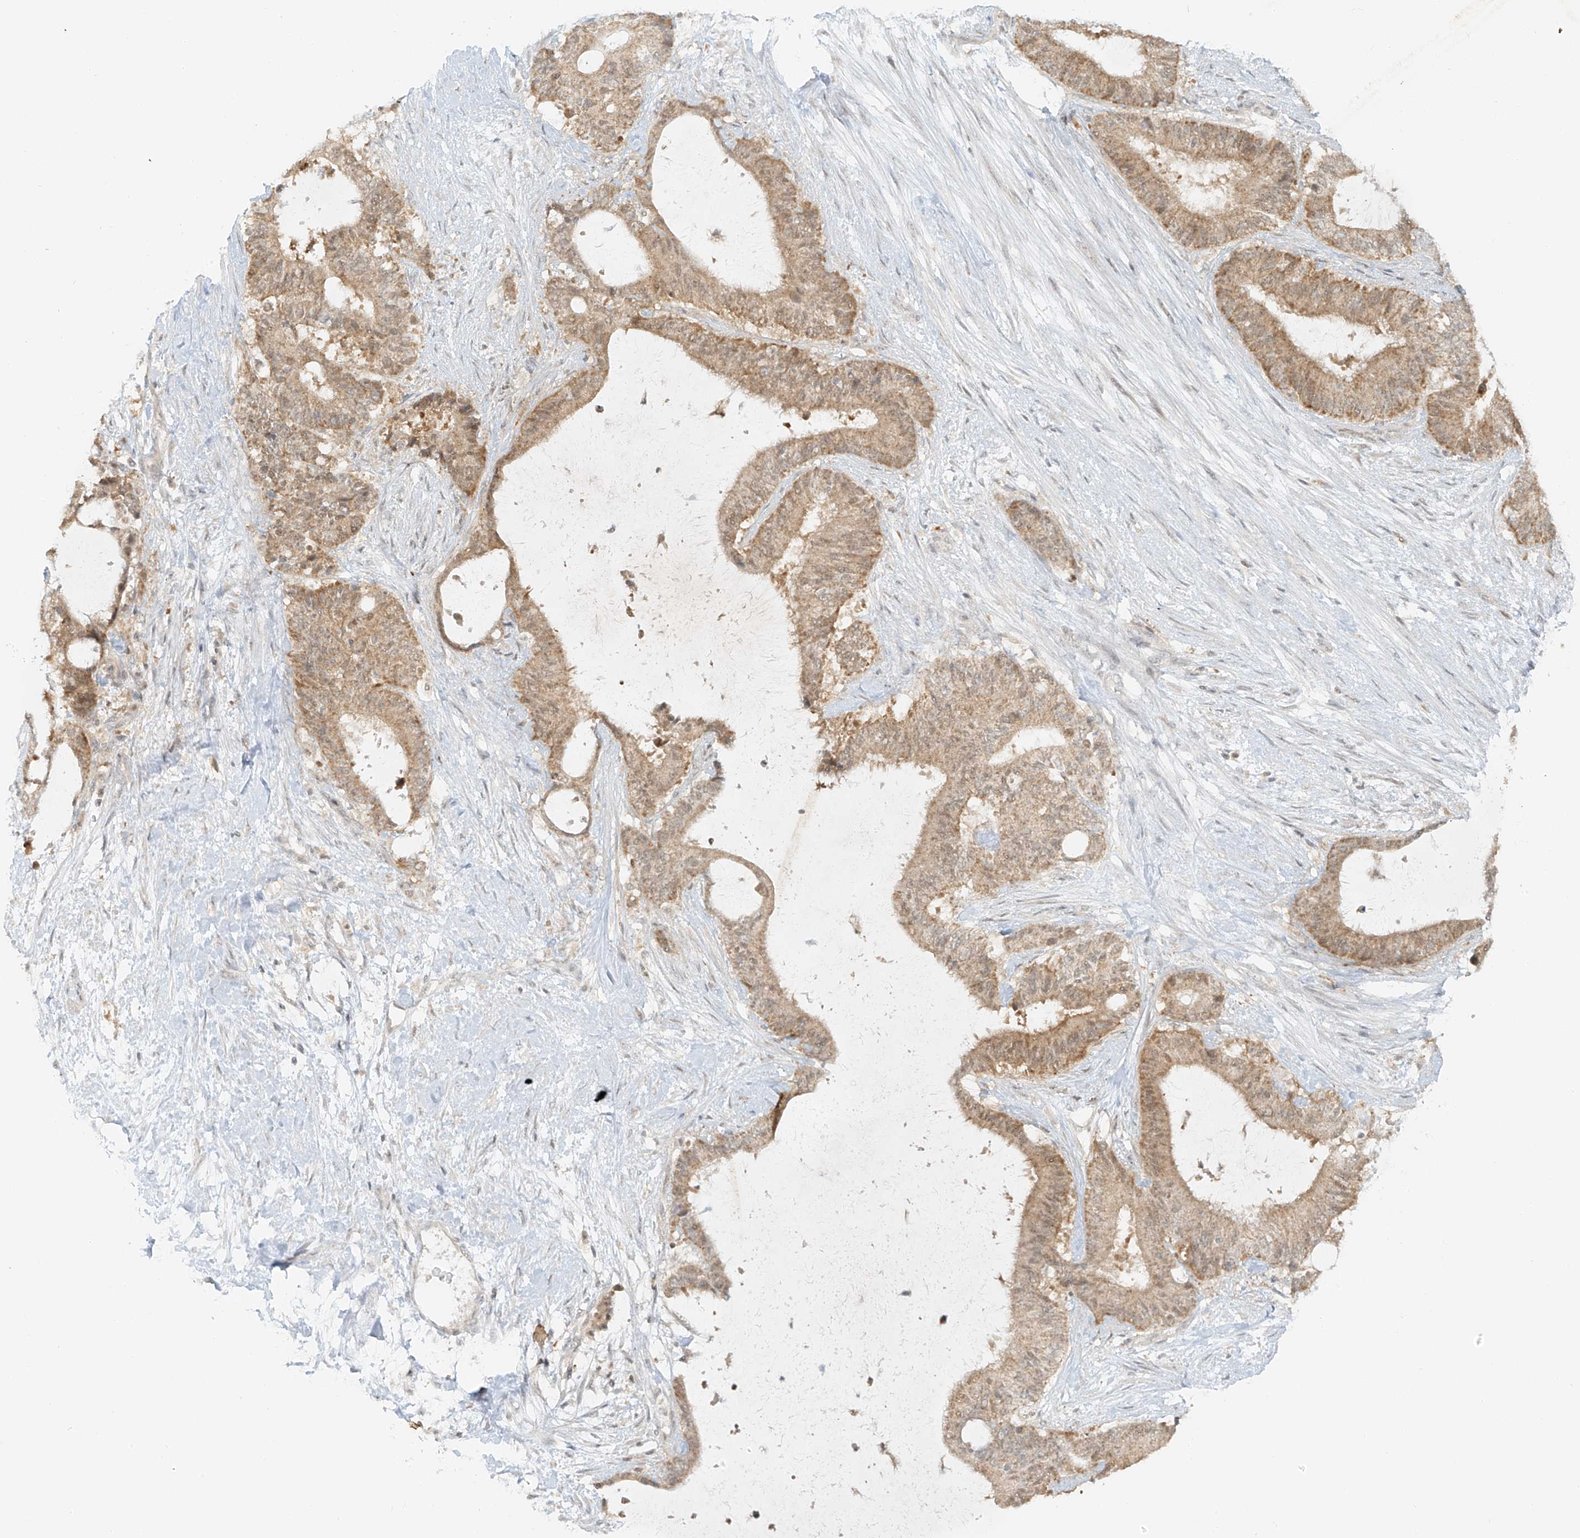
{"staining": {"intensity": "moderate", "quantity": ">75%", "location": "cytoplasmic/membranous,nuclear"}, "tissue": "liver cancer", "cell_type": "Tumor cells", "image_type": "cancer", "snomed": [{"axis": "morphology", "description": "Normal tissue, NOS"}, {"axis": "morphology", "description": "Cholangiocarcinoma"}, {"axis": "topography", "description": "Liver"}, {"axis": "topography", "description": "Peripheral nerve tissue"}], "caption": "Liver cholangiocarcinoma stained with IHC reveals moderate cytoplasmic/membranous and nuclear expression in about >75% of tumor cells.", "gene": "MIPEP", "patient": {"sex": "female", "age": 73}}